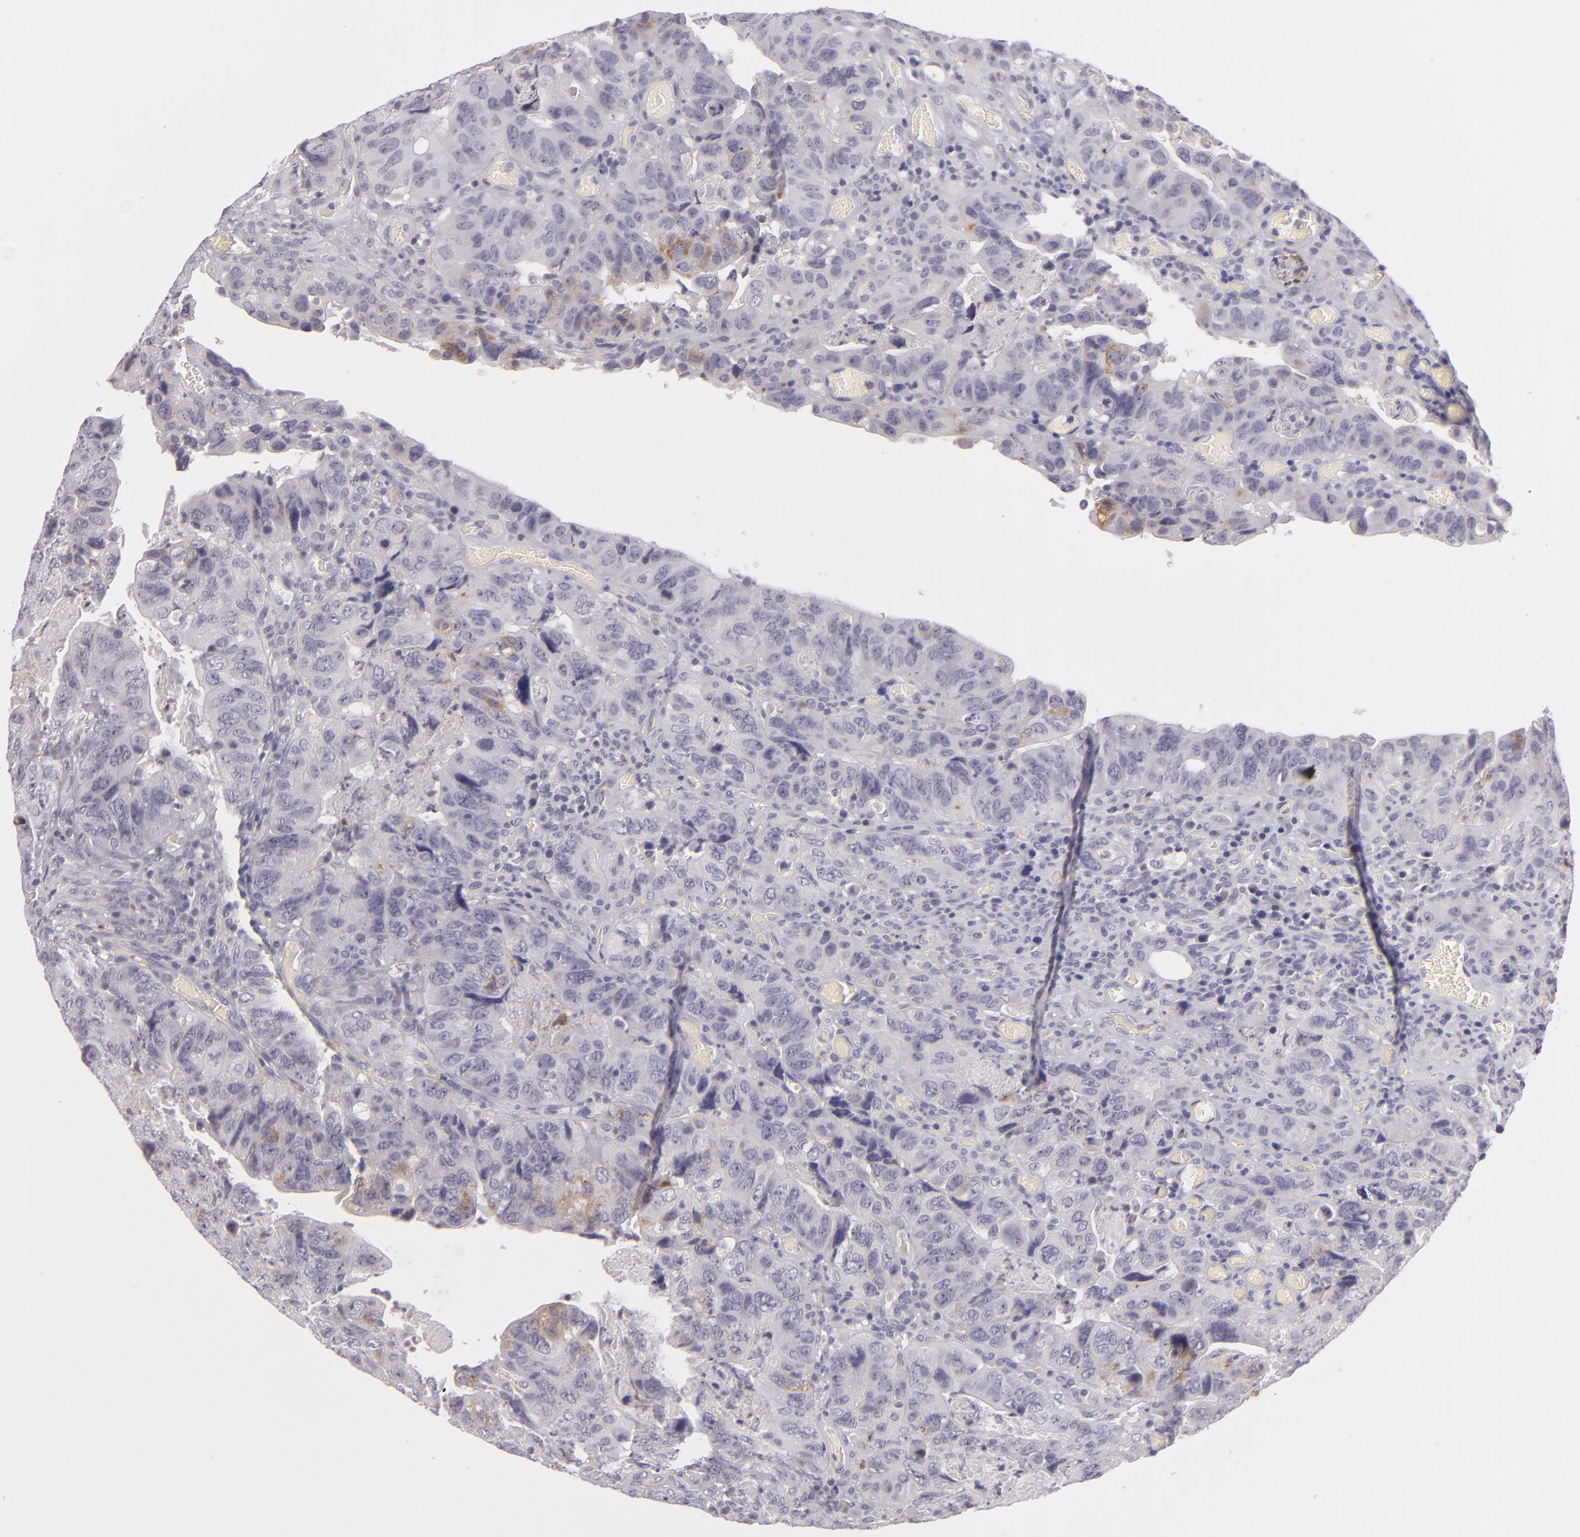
{"staining": {"intensity": "negative", "quantity": "none", "location": "none"}, "tissue": "colorectal cancer", "cell_type": "Tumor cells", "image_type": "cancer", "snomed": [{"axis": "morphology", "description": "Adenocarcinoma, NOS"}, {"axis": "topography", "description": "Rectum"}], "caption": "This micrograph is of adenocarcinoma (colorectal) stained with immunohistochemistry (IHC) to label a protein in brown with the nuclei are counter-stained blue. There is no staining in tumor cells.", "gene": "TNNC1", "patient": {"sex": "female", "age": 82}}